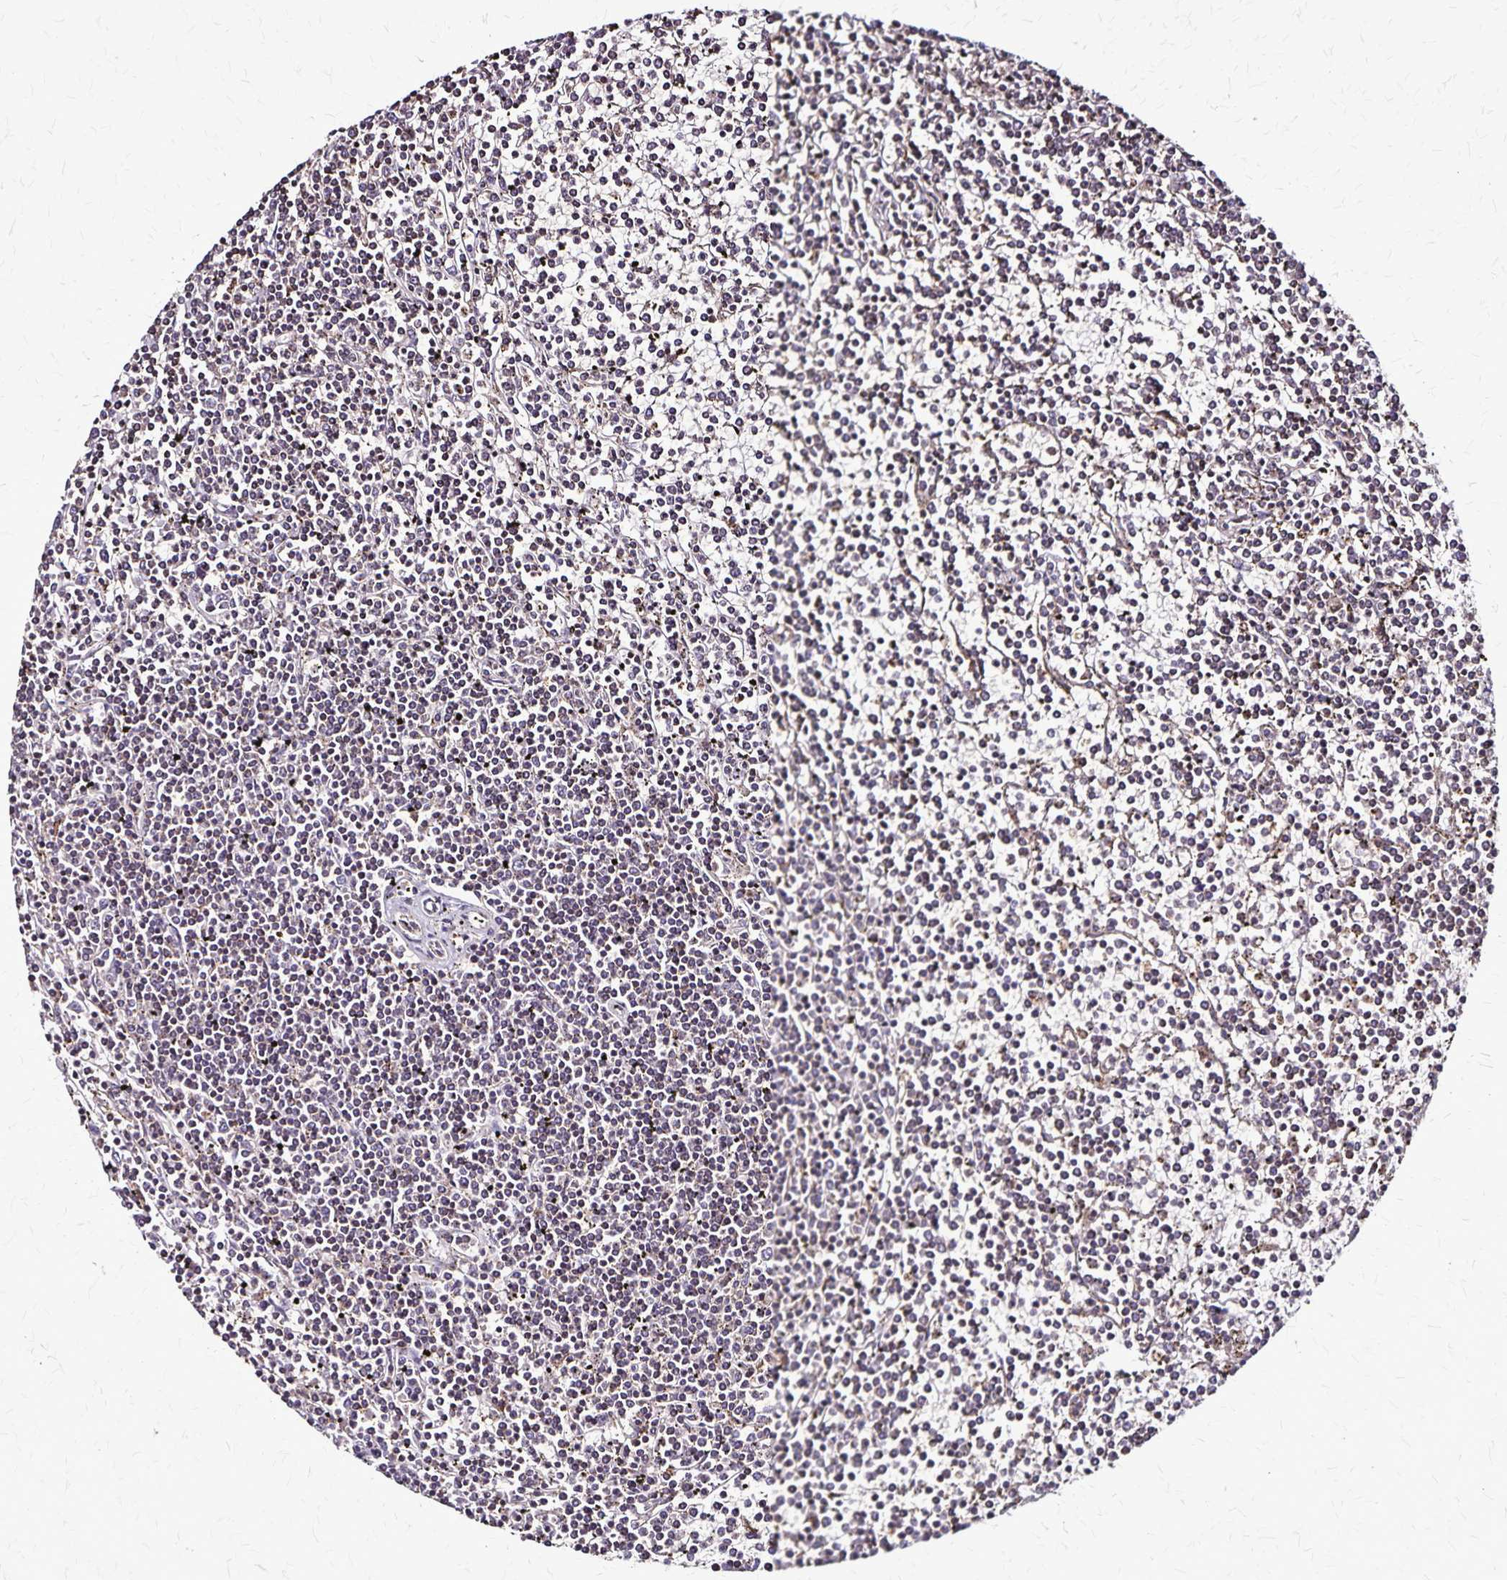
{"staining": {"intensity": "negative", "quantity": "none", "location": "none"}, "tissue": "lymphoma", "cell_type": "Tumor cells", "image_type": "cancer", "snomed": [{"axis": "morphology", "description": "Malignant lymphoma, non-Hodgkin's type, Low grade"}, {"axis": "topography", "description": "Spleen"}], "caption": "The micrograph reveals no significant positivity in tumor cells of malignant lymphoma, non-Hodgkin's type (low-grade).", "gene": "CHMP1B", "patient": {"sex": "female", "age": 19}}